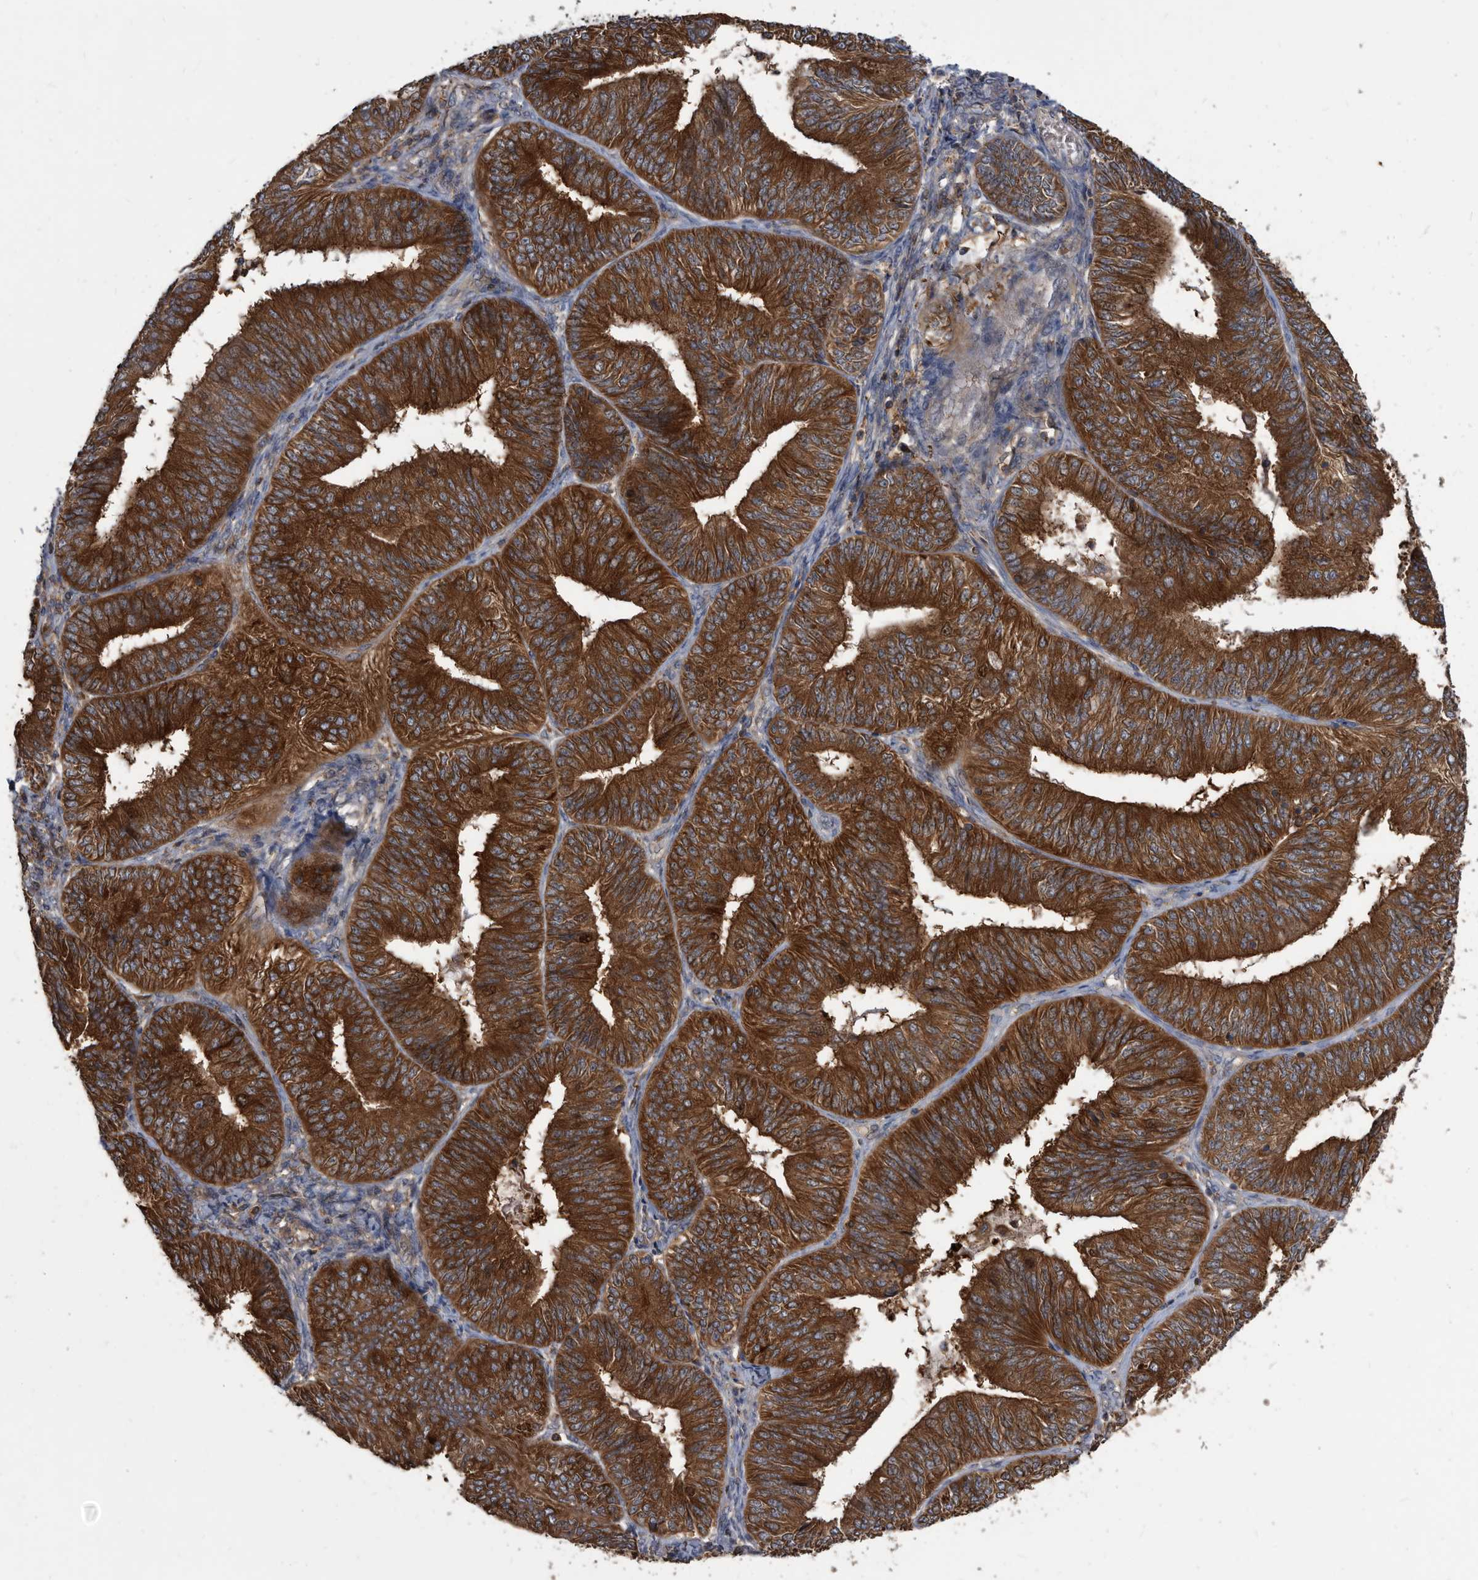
{"staining": {"intensity": "strong", "quantity": ">75%", "location": "cytoplasmic/membranous,nuclear"}, "tissue": "endometrial cancer", "cell_type": "Tumor cells", "image_type": "cancer", "snomed": [{"axis": "morphology", "description": "Adenocarcinoma, NOS"}, {"axis": "topography", "description": "Endometrium"}], "caption": "This is a photomicrograph of IHC staining of endometrial cancer (adenocarcinoma), which shows strong staining in the cytoplasmic/membranous and nuclear of tumor cells.", "gene": "APEH", "patient": {"sex": "female", "age": 58}}